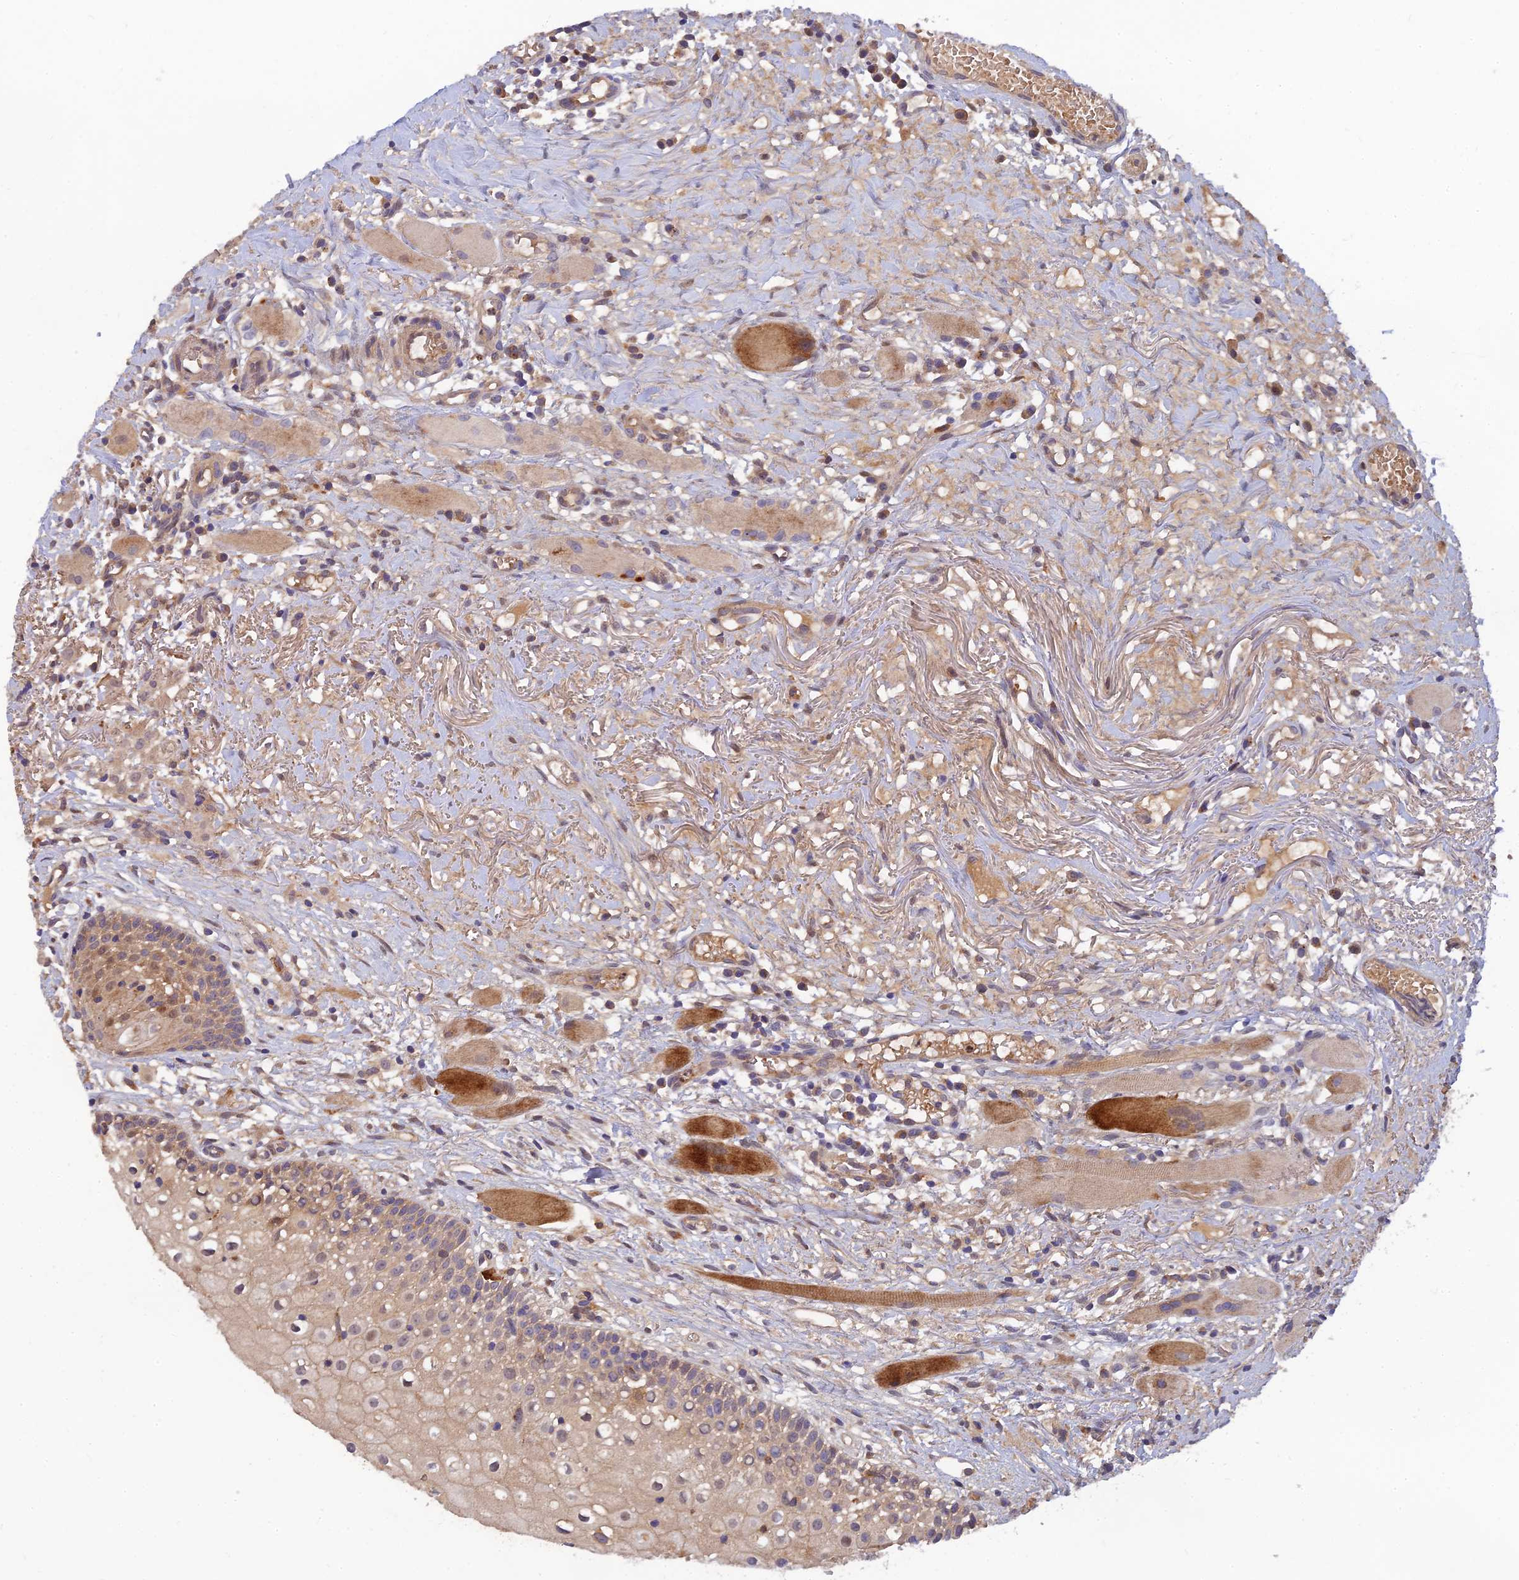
{"staining": {"intensity": "moderate", "quantity": "<25%", "location": "cytoplasmic/membranous,nuclear"}, "tissue": "oral mucosa", "cell_type": "Squamous epithelial cells", "image_type": "normal", "snomed": [{"axis": "morphology", "description": "Normal tissue, NOS"}, {"axis": "topography", "description": "Oral tissue"}], "caption": "Squamous epithelial cells show low levels of moderate cytoplasmic/membranous,nuclear expression in about <25% of cells in normal human oral mucosa.", "gene": "FAM151B", "patient": {"sex": "female", "age": 69}}